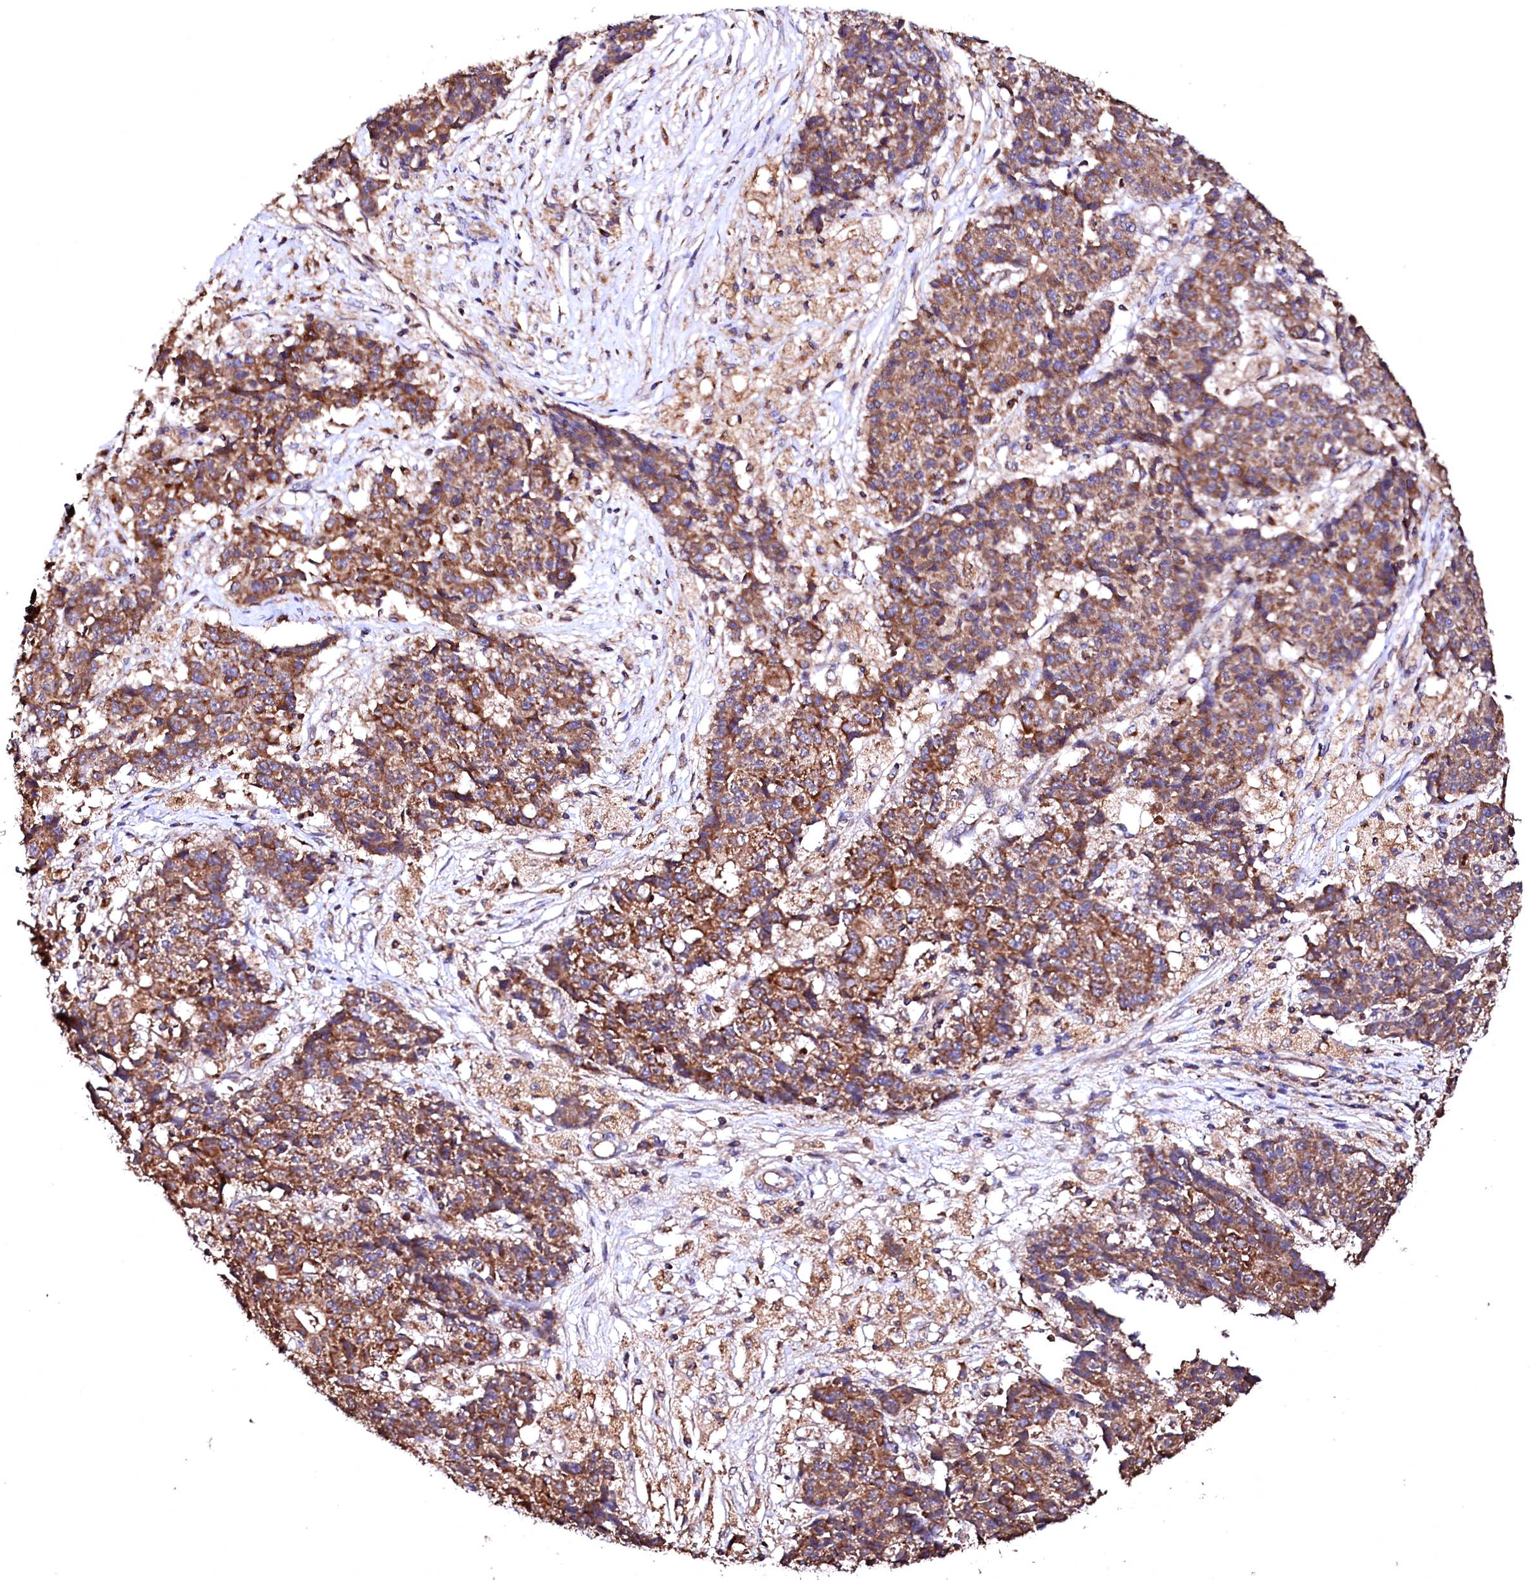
{"staining": {"intensity": "moderate", "quantity": ">75%", "location": "cytoplasmic/membranous"}, "tissue": "ovarian cancer", "cell_type": "Tumor cells", "image_type": "cancer", "snomed": [{"axis": "morphology", "description": "Carcinoma, endometroid"}, {"axis": "topography", "description": "Ovary"}], "caption": "Ovarian cancer (endometroid carcinoma) was stained to show a protein in brown. There is medium levels of moderate cytoplasmic/membranous expression in about >75% of tumor cells.", "gene": "ST3GAL1", "patient": {"sex": "female", "age": 42}}